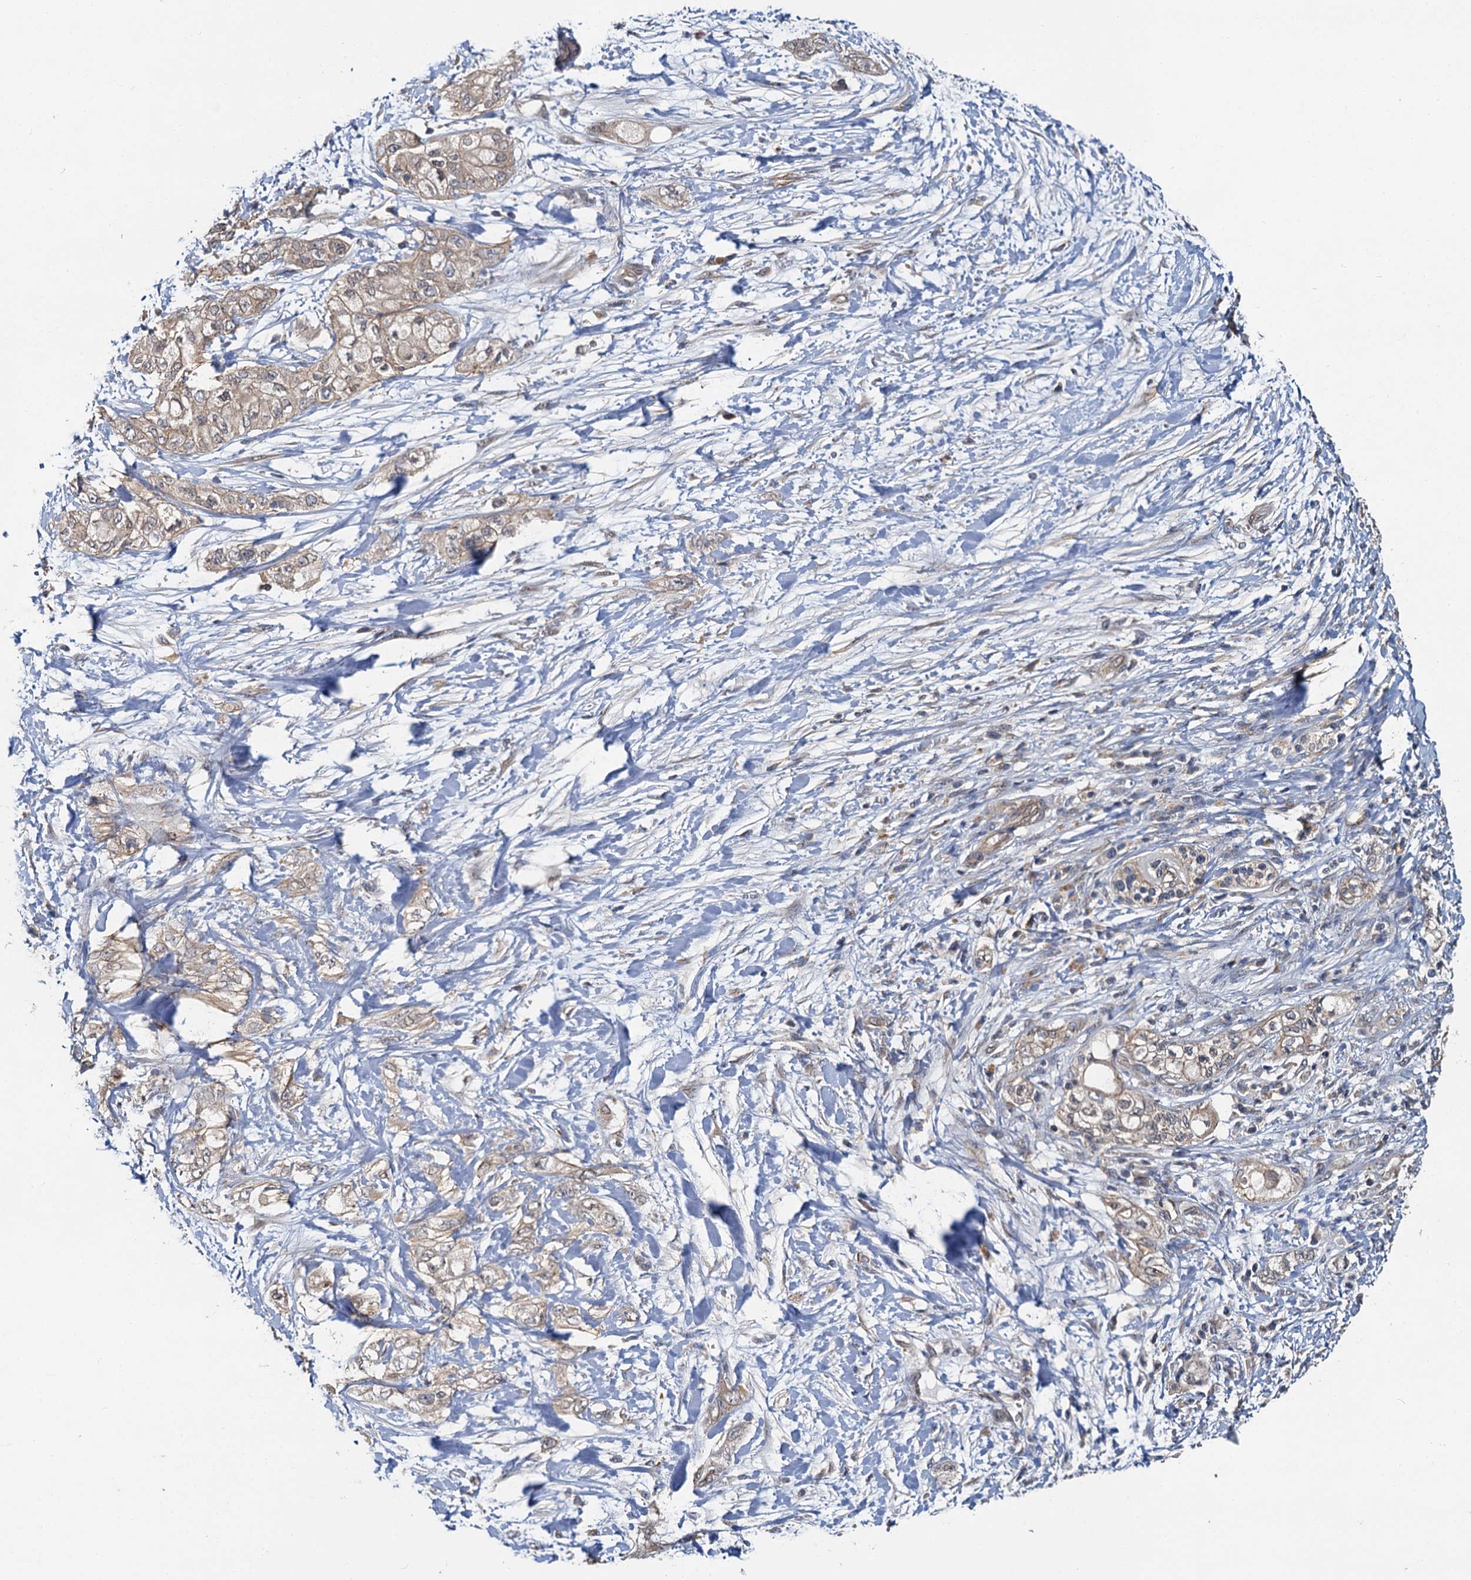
{"staining": {"intensity": "negative", "quantity": "none", "location": "none"}, "tissue": "pancreatic cancer", "cell_type": "Tumor cells", "image_type": "cancer", "snomed": [{"axis": "morphology", "description": "Adenocarcinoma, NOS"}, {"axis": "topography", "description": "Pancreas"}], "caption": "Pancreatic cancer stained for a protein using IHC reveals no positivity tumor cells.", "gene": "ZNF324", "patient": {"sex": "male", "age": 70}}